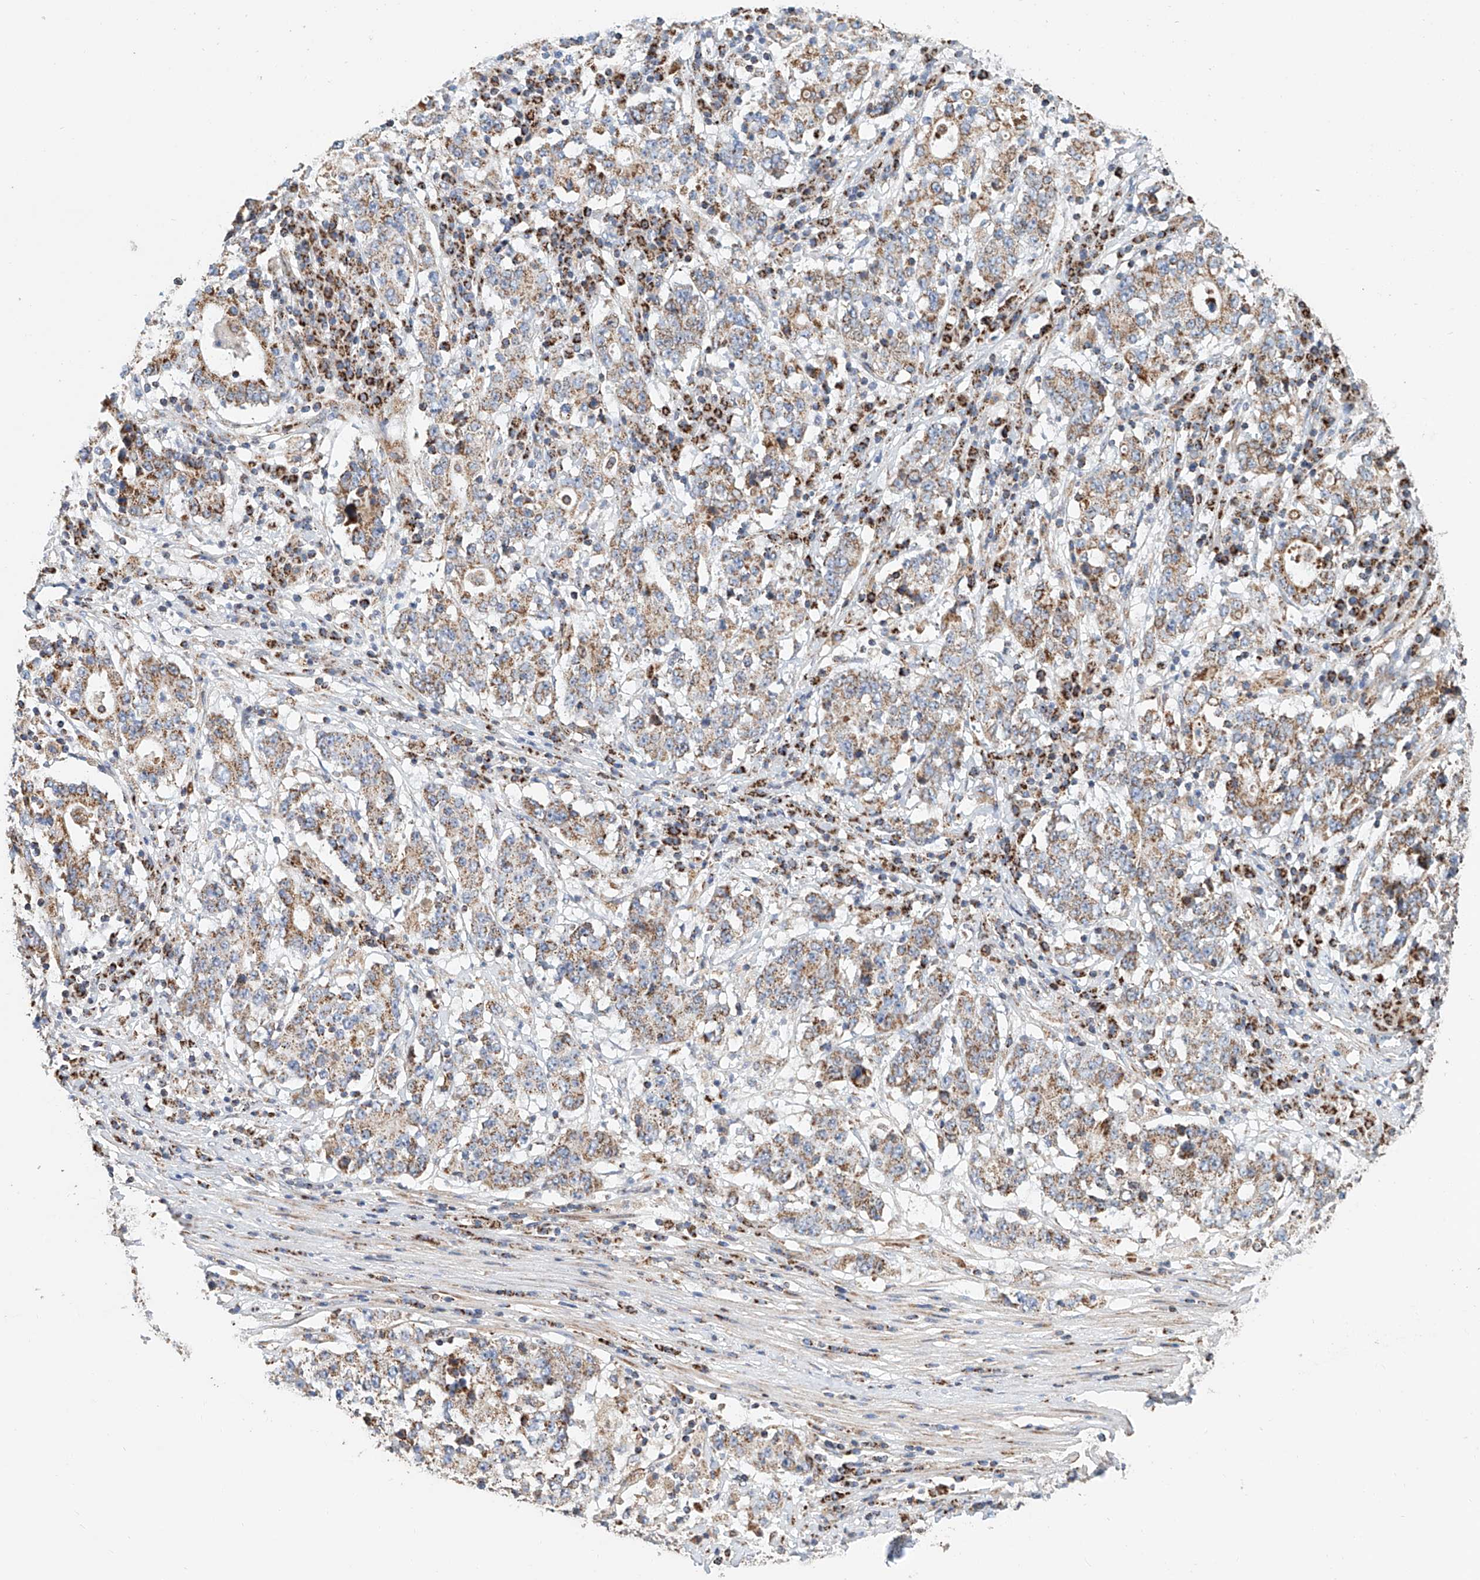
{"staining": {"intensity": "moderate", "quantity": ">75%", "location": "cytoplasmic/membranous"}, "tissue": "stomach cancer", "cell_type": "Tumor cells", "image_type": "cancer", "snomed": [{"axis": "morphology", "description": "Adenocarcinoma, NOS"}, {"axis": "topography", "description": "Stomach"}], "caption": "Moderate cytoplasmic/membranous staining for a protein is present in approximately >75% of tumor cells of adenocarcinoma (stomach) using immunohistochemistry (IHC).", "gene": "MCL1", "patient": {"sex": "male", "age": 59}}